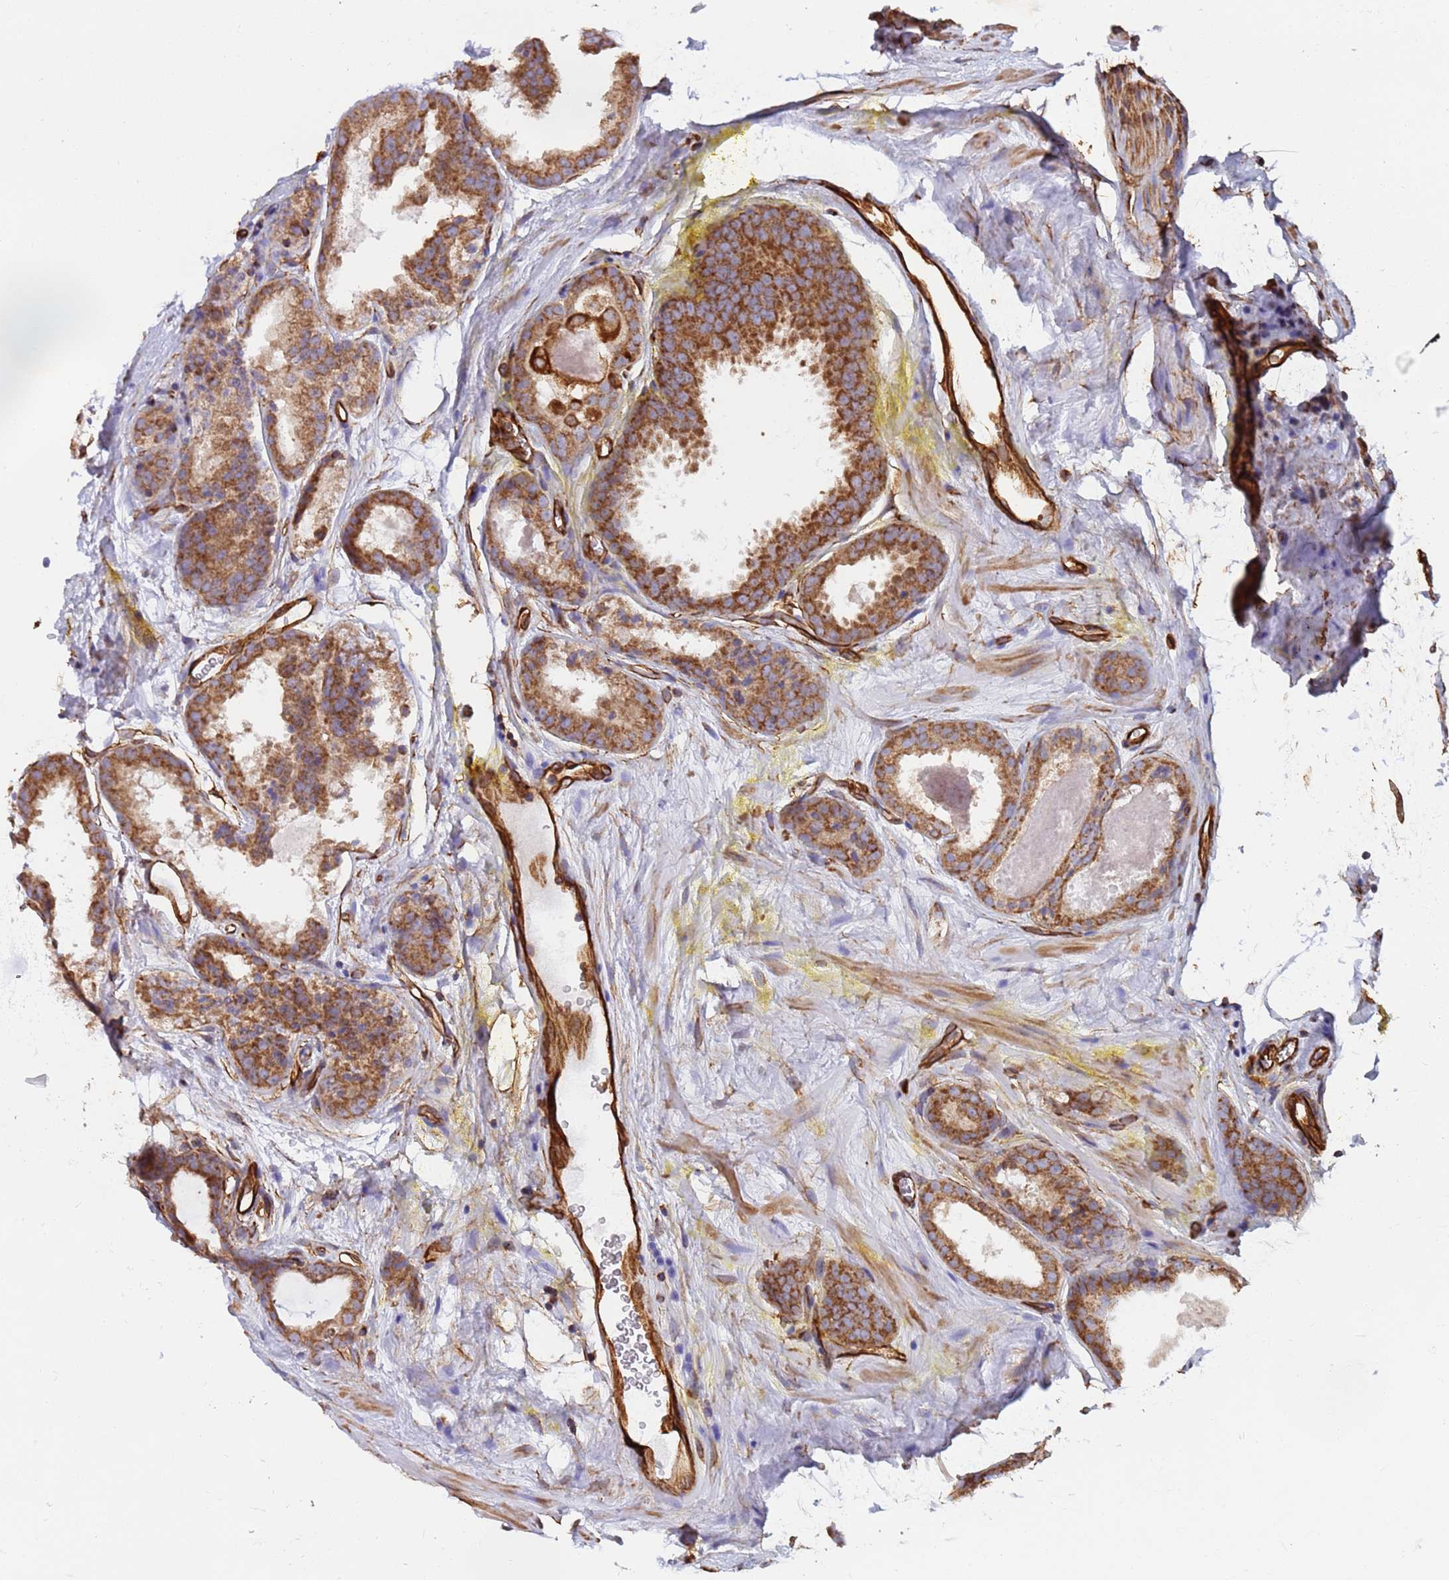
{"staining": {"intensity": "strong", "quantity": ">75%", "location": "cytoplasmic/membranous"}, "tissue": "prostate cancer", "cell_type": "Tumor cells", "image_type": "cancer", "snomed": [{"axis": "morphology", "description": "Adenocarcinoma, High grade"}, {"axis": "topography", "description": "Prostate"}], "caption": "Immunohistochemistry (IHC) micrograph of neoplastic tissue: human prostate cancer (adenocarcinoma (high-grade)) stained using immunohistochemistry demonstrates high levels of strong protein expression localized specifically in the cytoplasmic/membranous of tumor cells, appearing as a cytoplasmic/membranous brown color.", "gene": "NUDT12", "patient": {"sex": "male", "age": 72}}